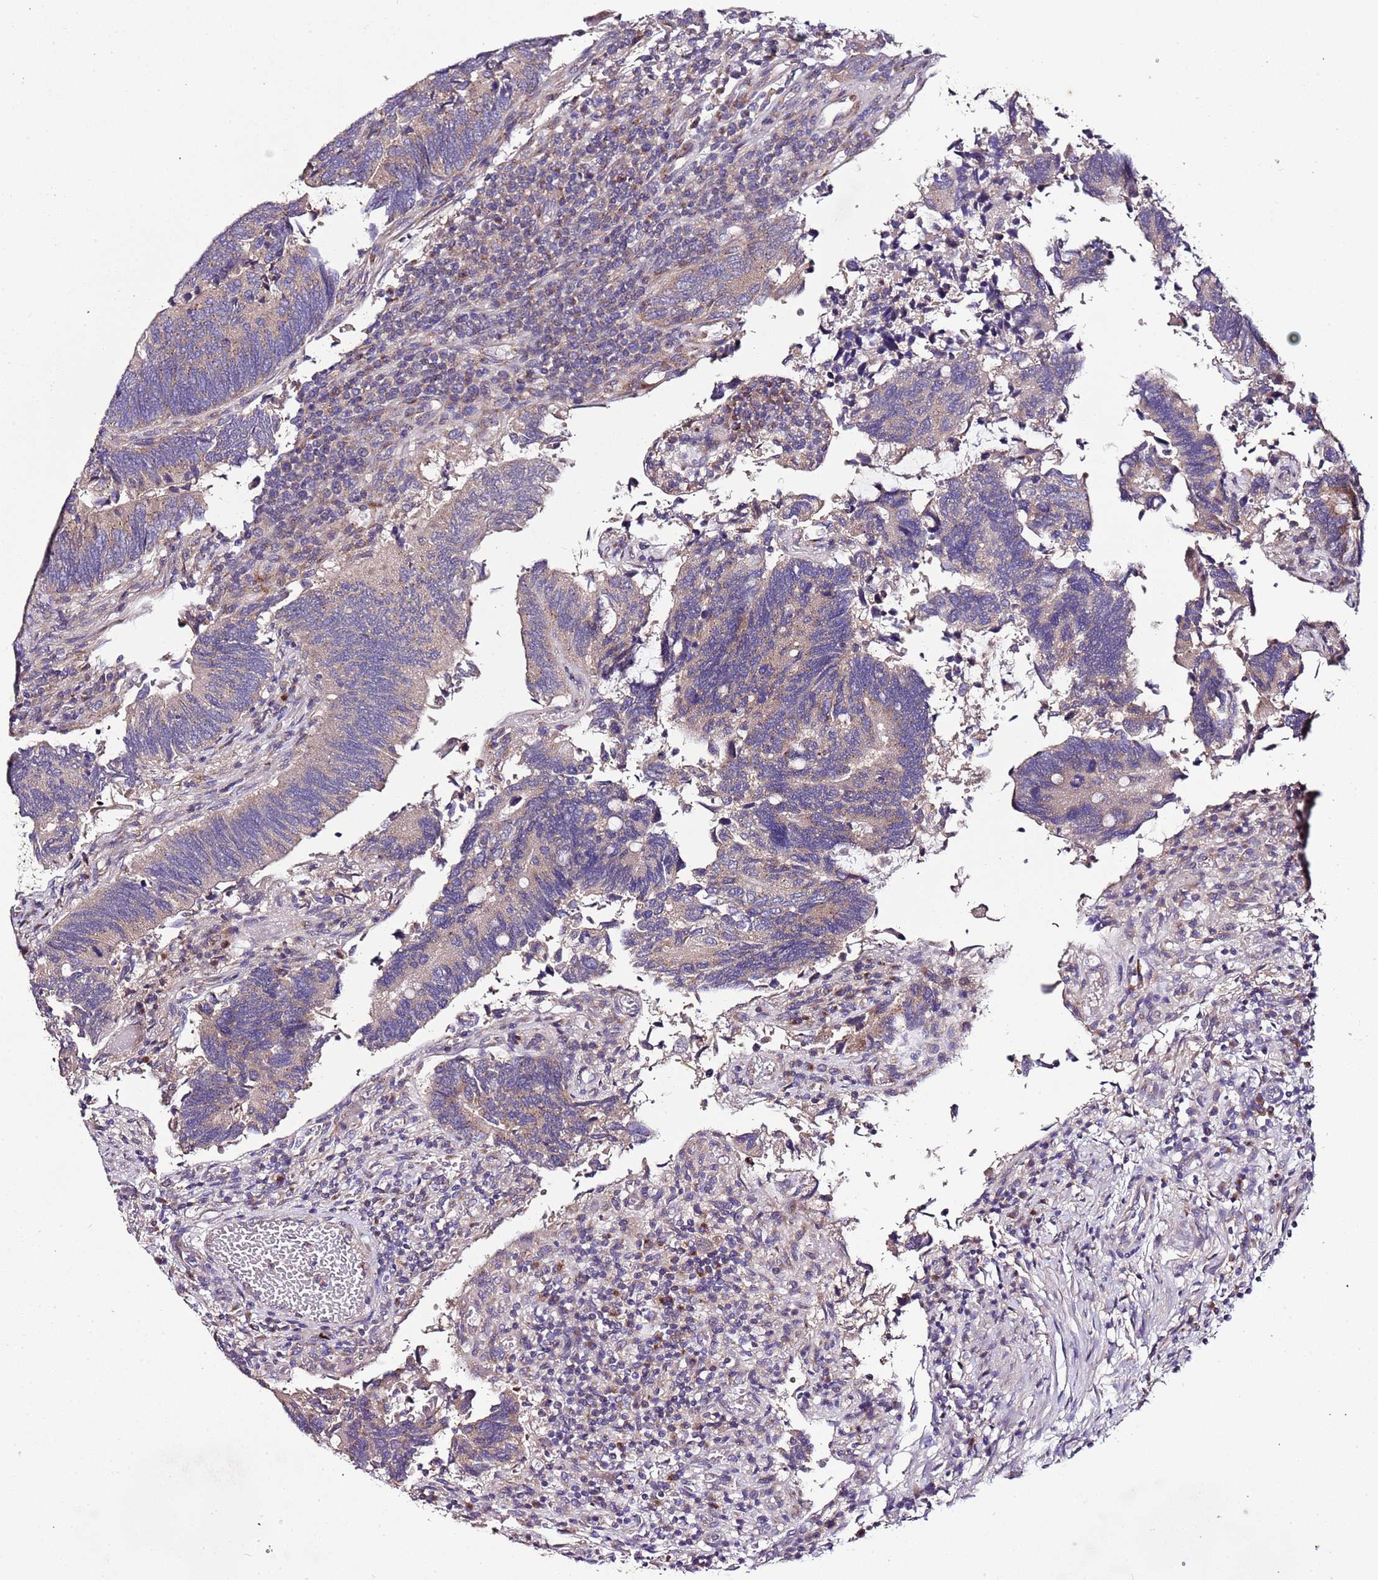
{"staining": {"intensity": "weak", "quantity": "<25%", "location": "cytoplasmic/membranous"}, "tissue": "colorectal cancer", "cell_type": "Tumor cells", "image_type": "cancer", "snomed": [{"axis": "morphology", "description": "Adenocarcinoma, NOS"}, {"axis": "topography", "description": "Colon"}], "caption": "Immunohistochemistry of adenocarcinoma (colorectal) reveals no expression in tumor cells. (IHC, brightfield microscopy, high magnification).", "gene": "FAM20A", "patient": {"sex": "male", "age": 87}}